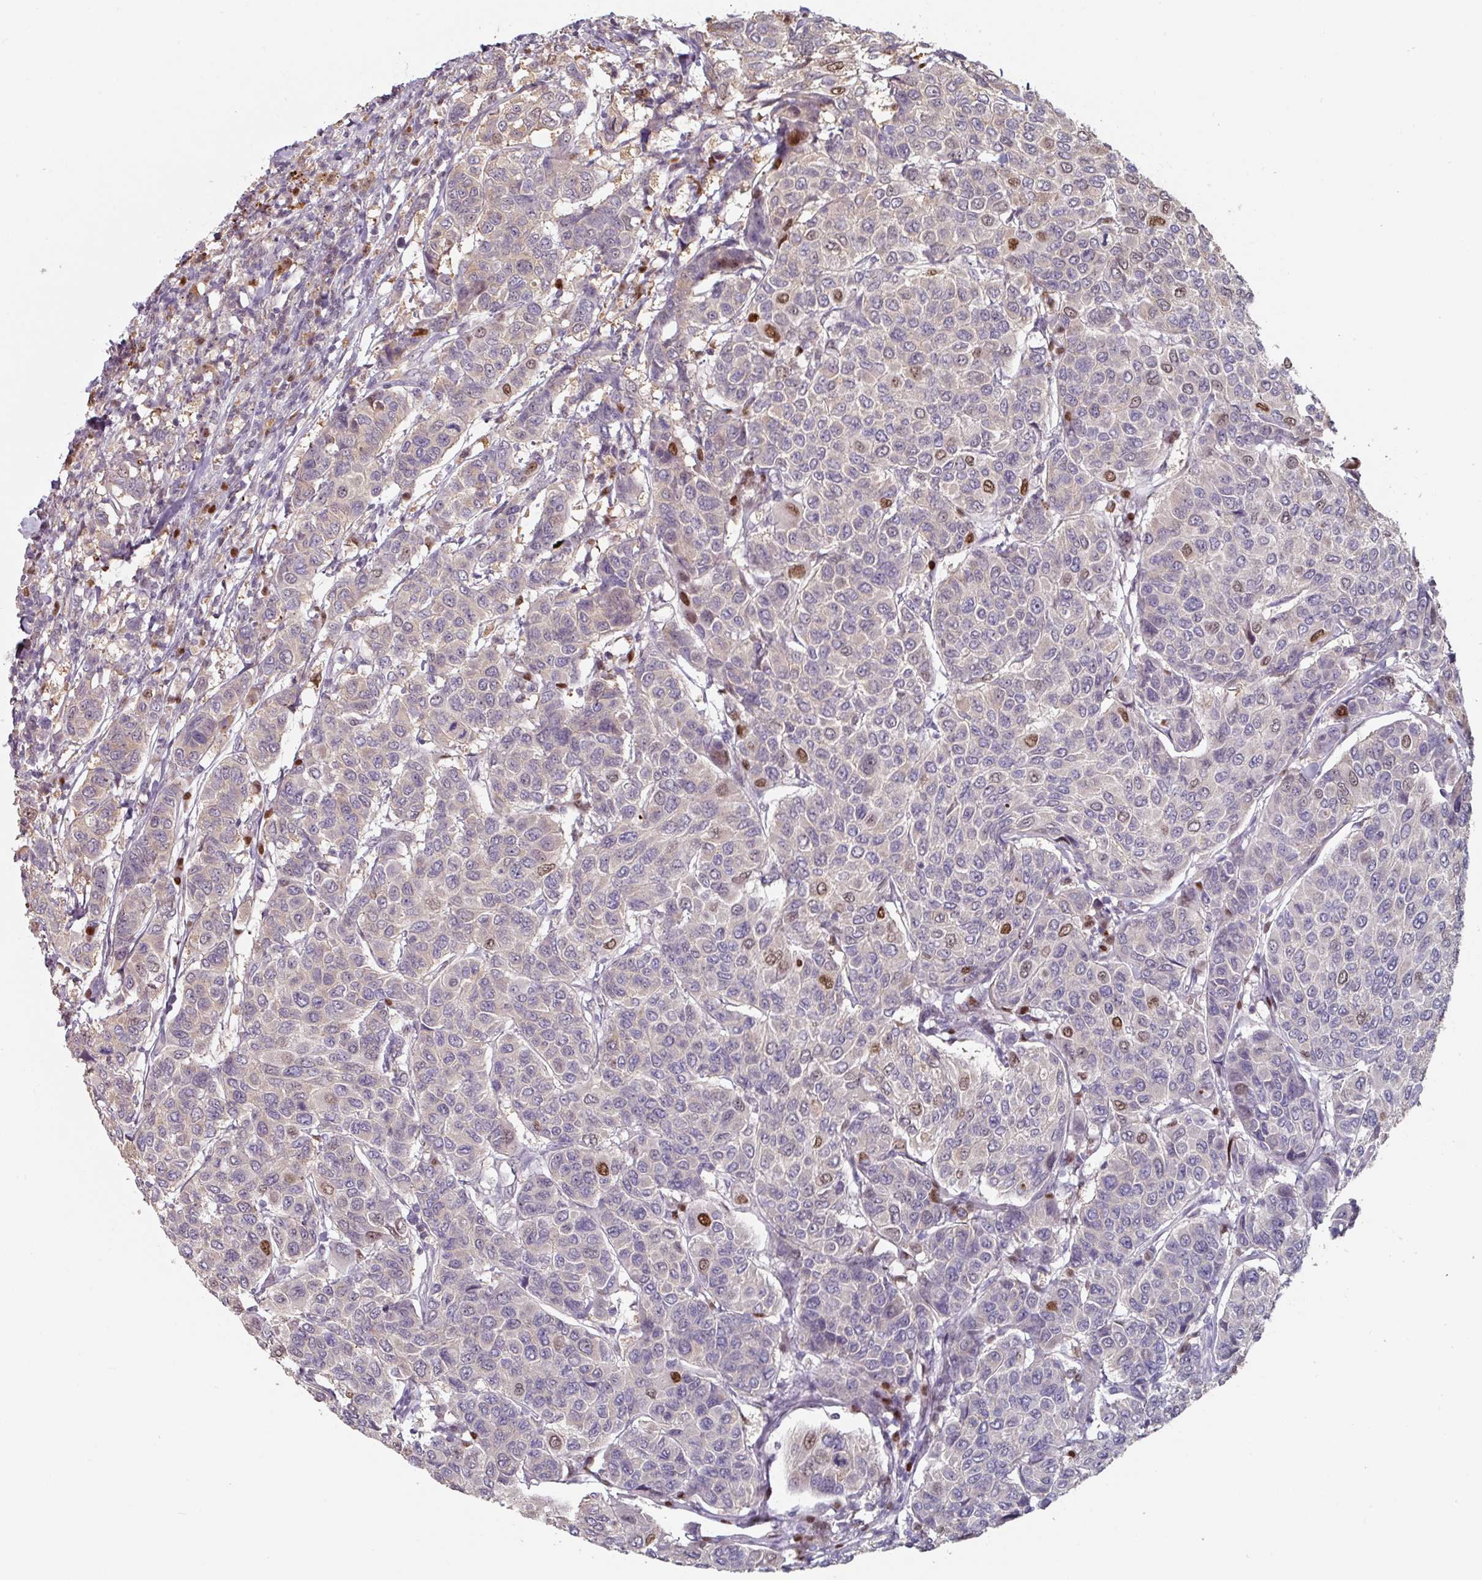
{"staining": {"intensity": "moderate", "quantity": "<25%", "location": "nuclear"}, "tissue": "breast cancer", "cell_type": "Tumor cells", "image_type": "cancer", "snomed": [{"axis": "morphology", "description": "Duct carcinoma"}, {"axis": "topography", "description": "Breast"}], "caption": "Breast cancer (infiltrating ductal carcinoma) stained with IHC exhibits moderate nuclear positivity in approximately <25% of tumor cells. (DAB (3,3'-diaminobenzidine) = brown stain, brightfield microscopy at high magnification).", "gene": "ZBTB6", "patient": {"sex": "female", "age": 55}}